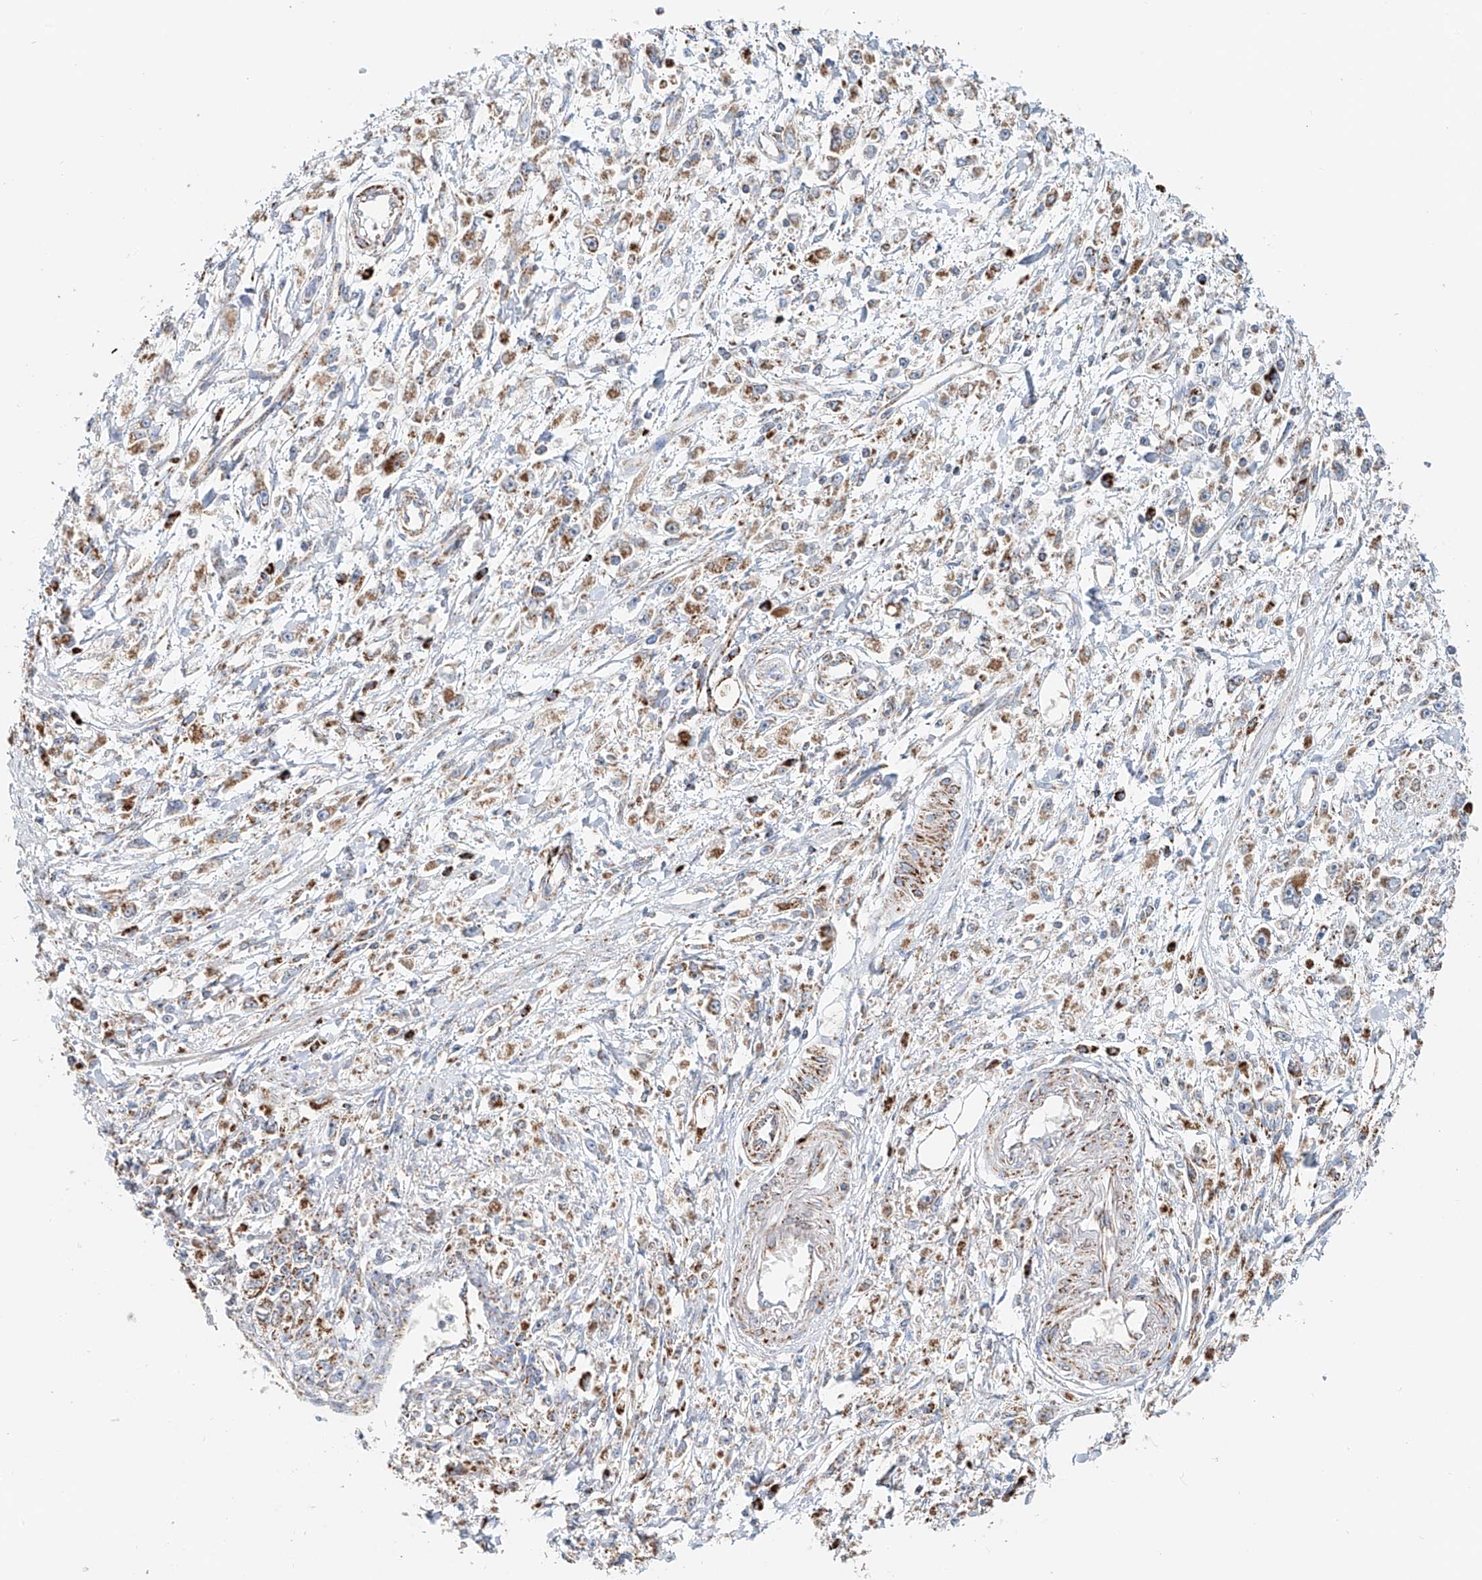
{"staining": {"intensity": "moderate", "quantity": ">75%", "location": "cytoplasmic/membranous"}, "tissue": "stomach cancer", "cell_type": "Tumor cells", "image_type": "cancer", "snomed": [{"axis": "morphology", "description": "Adenocarcinoma, NOS"}, {"axis": "topography", "description": "Stomach"}], "caption": "Tumor cells show medium levels of moderate cytoplasmic/membranous positivity in approximately >75% of cells in human stomach cancer.", "gene": "CARD10", "patient": {"sex": "female", "age": 59}}